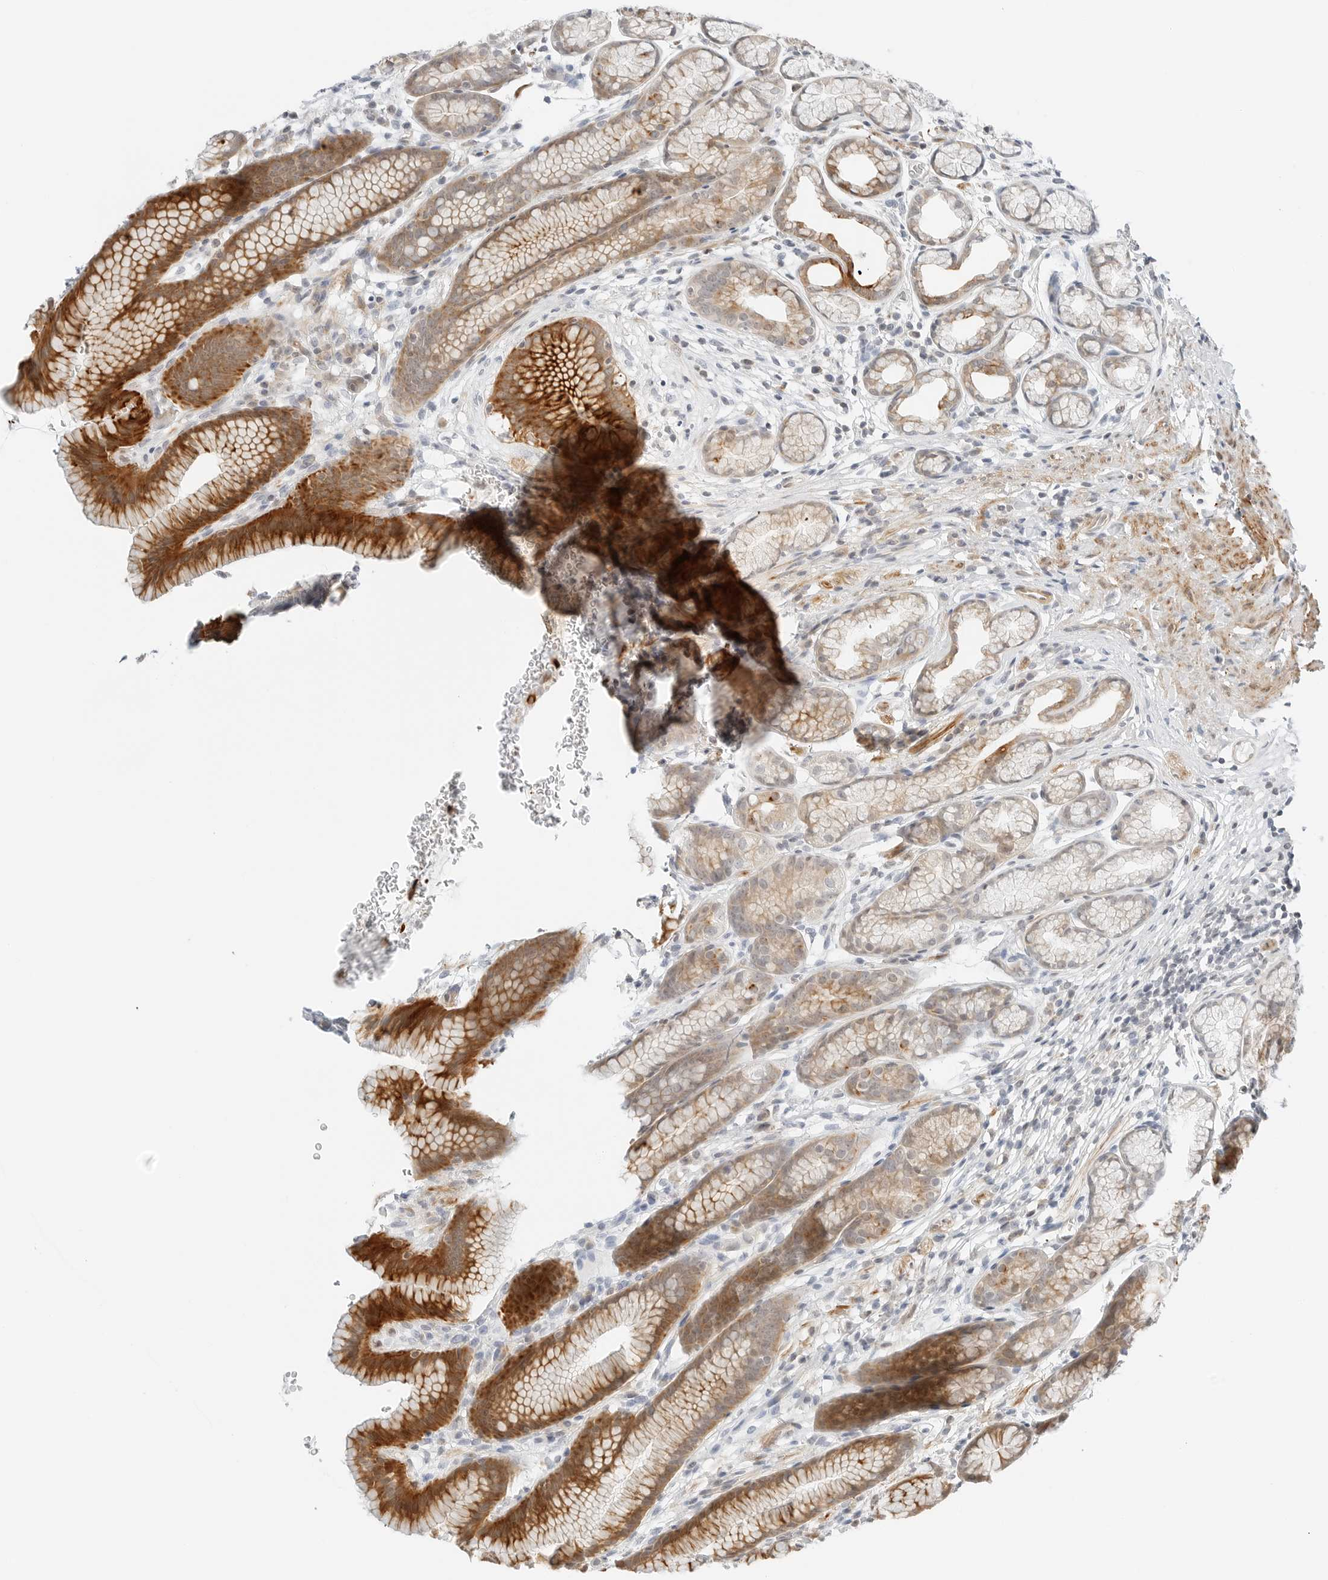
{"staining": {"intensity": "strong", "quantity": "<25%", "location": "cytoplasmic/membranous"}, "tissue": "stomach", "cell_type": "Glandular cells", "image_type": "normal", "snomed": [{"axis": "morphology", "description": "Normal tissue, NOS"}, {"axis": "topography", "description": "Stomach"}], "caption": "Brown immunohistochemical staining in normal human stomach demonstrates strong cytoplasmic/membranous positivity in about <25% of glandular cells. (Stains: DAB (3,3'-diaminobenzidine) in brown, nuclei in blue, Microscopy: brightfield microscopy at high magnification).", "gene": "IQCC", "patient": {"sex": "male", "age": 42}}